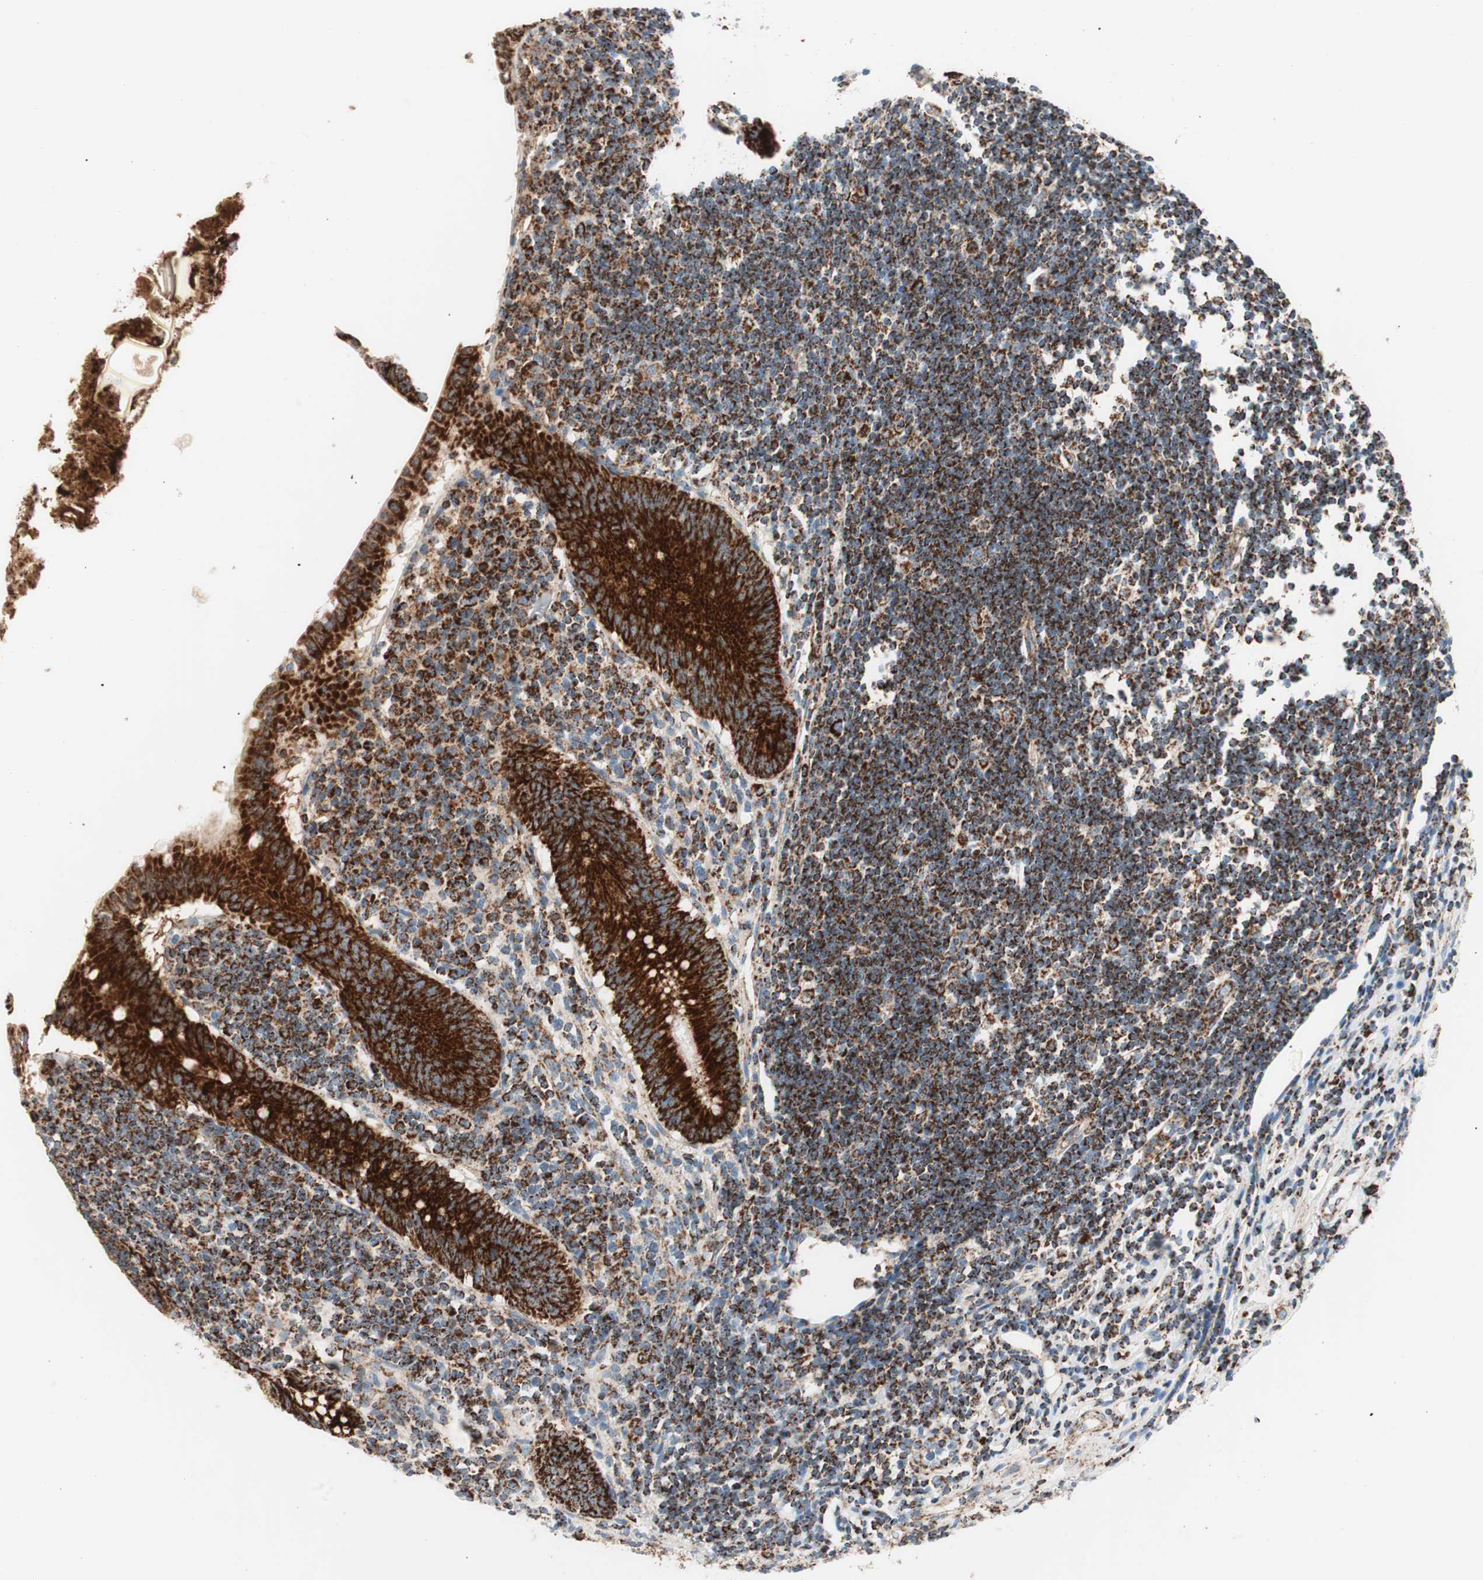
{"staining": {"intensity": "strong", "quantity": ">75%", "location": "cytoplasmic/membranous"}, "tissue": "appendix", "cell_type": "Glandular cells", "image_type": "normal", "snomed": [{"axis": "morphology", "description": "Normal tissue, NOS"}, {"axis": "topography", "description": "Appendix"}], "caption": "Immunohistochemistry (DAB) staining of benign human appendix demonstrates strong cytoplasmic/membranous protein expression in about >75% of glandular cells.", "gene": "TOMM20", "patient": {"sex": "female", "age": 50}}